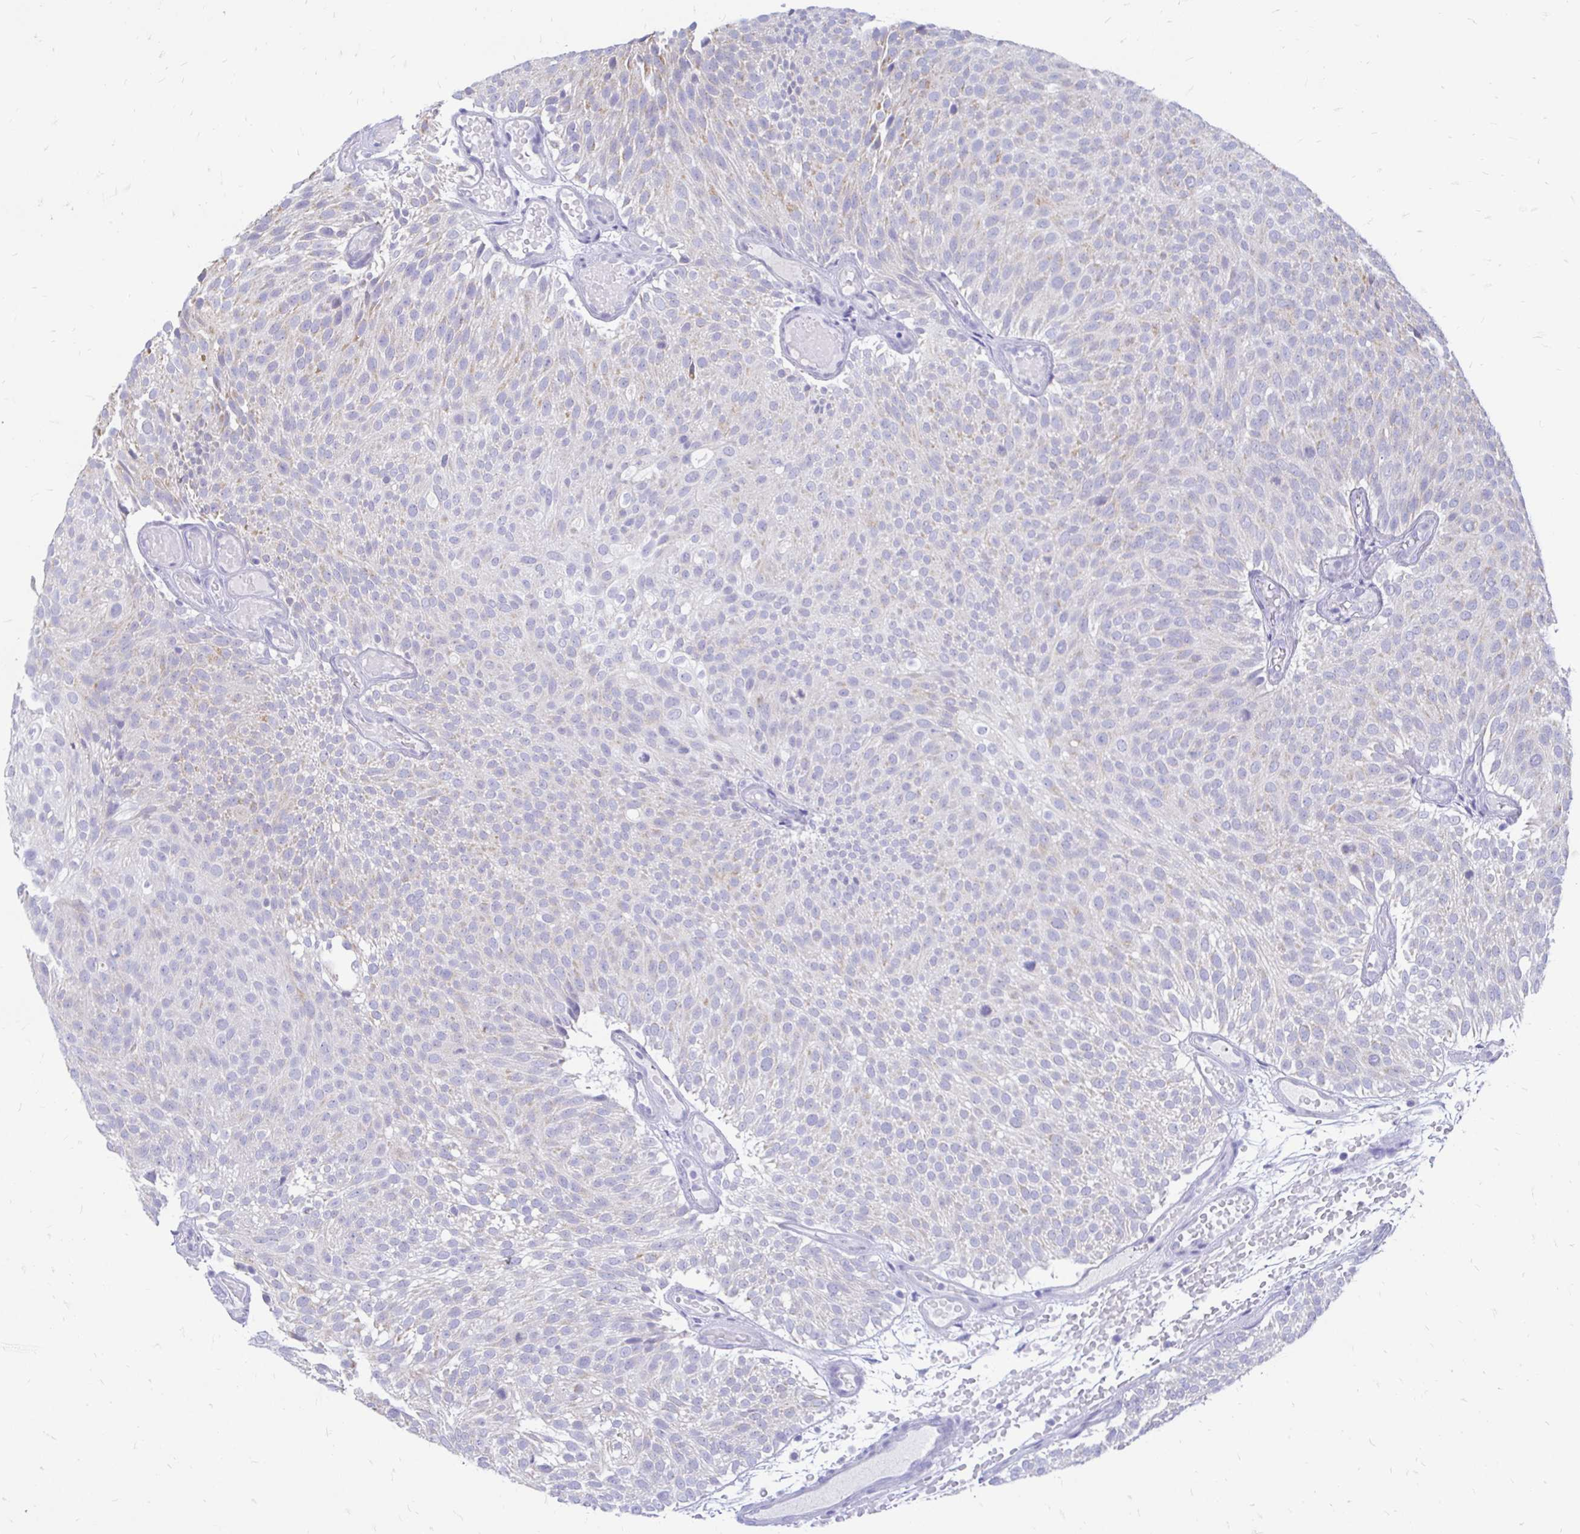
{"staining": {"intensity": "negative", "quantity": "none", "location": "none"}, "tissue": "urothelial cancer", "cell_type": "Tumor cells", "image_type": "cancer", "snomed": [{"axis": "morphology", "description": "Urothelial carcinoma, Low grade"}, {"axis": "topography", "description": "Urinary bladder"}], "caption": "This image is of urothelial cancer stained with immunohistochemistry (IHC) to label a protein in brown with the nuclei are counter-stained blue. There is no staining in tumor cells.", "gene": "PEG10", "patient": {"sex": "male", "age": 78}}